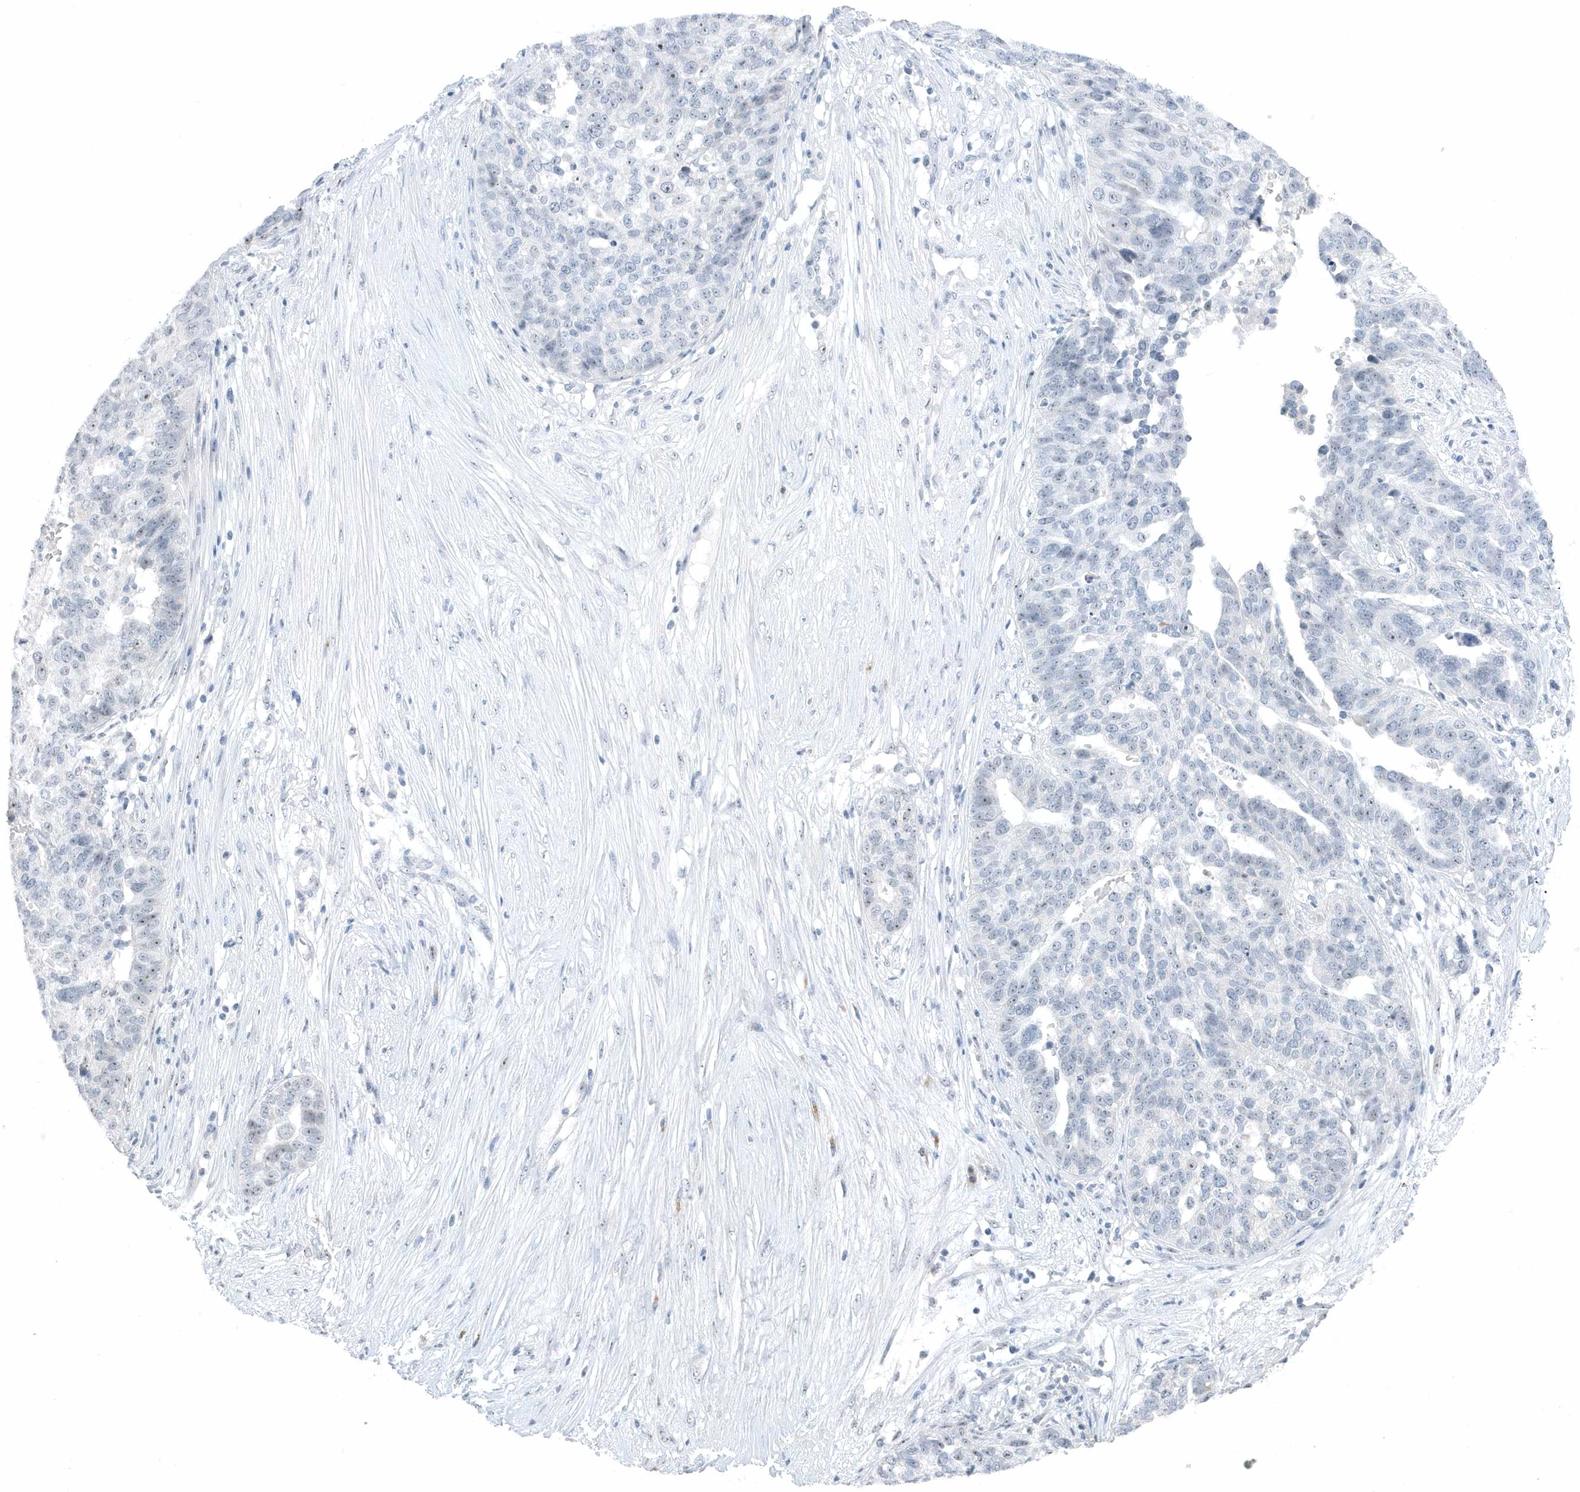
{"staining": {"intensity": "weak", "quantity": "25%-75%", "location": "nuclear"}, "tissue": "ovarian cancer", "cell_type": "Tumor cells", "image_type": "cancer", "snomed": [{"axis": "morphology", "description": "Cystadenocarcinoma, serous, NOS"}, {"axis": "topography", "description": "Ovary"}], "caption": "Ovarian cancer stained for a protein demonstrates weak nuclear positivity in tumor cells.", "gene": "RPF2", "patient": {"sex": "female", "age": 59}}